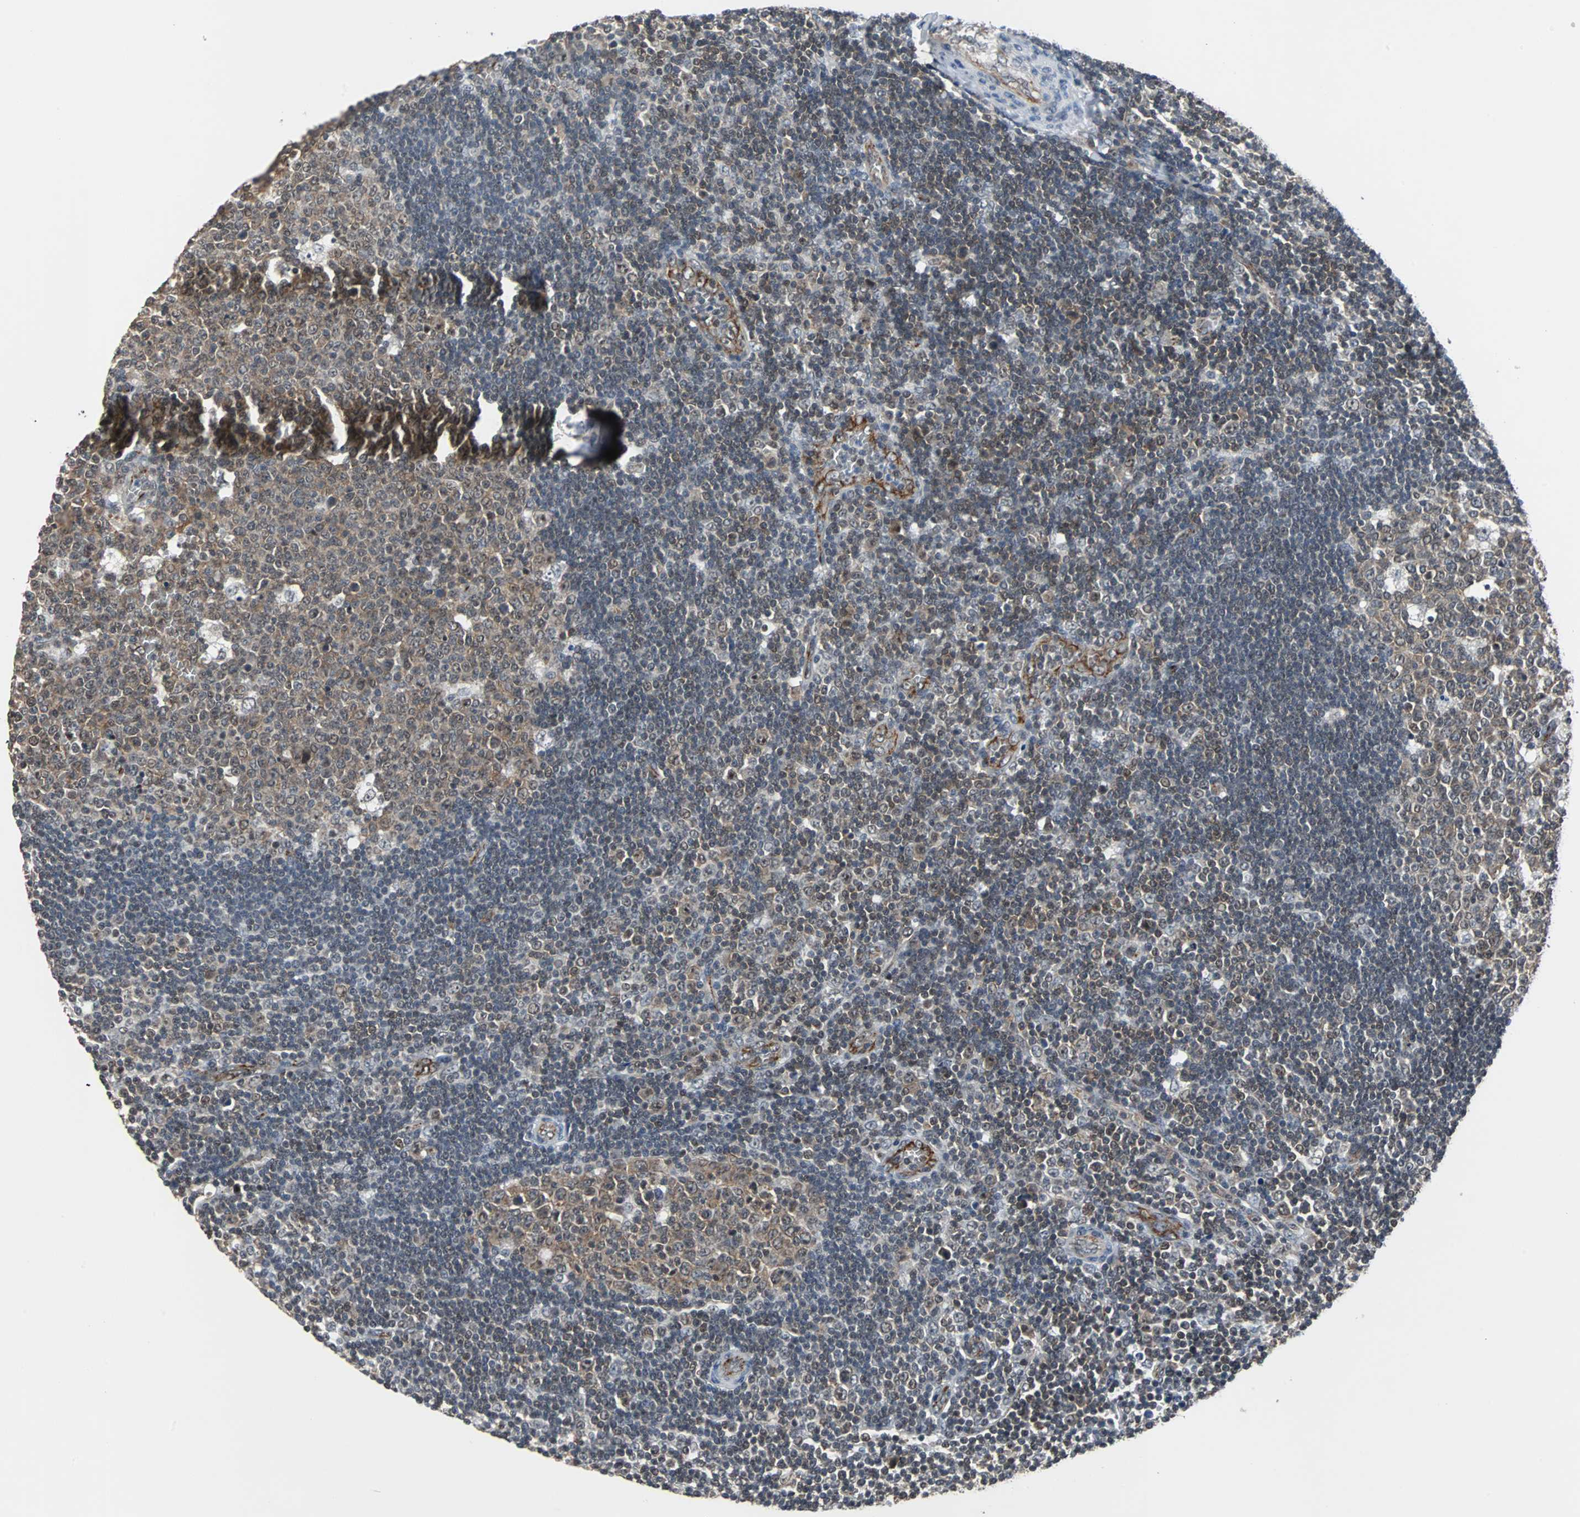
{"staining": {"intensity": "moderate", "quantity": ">75%", "location": "cytoplasmic/membranous"}, "tissue": "lymph node", "cell_type": "Germinal center cells", "image_type": "normal", "snomed": [{"axis": "morphology", "description": "Normal tissue, NOS"}, {"axis": "topography", "description": "Lymph node"}, {"axis": "topography", "description": "Salivary gland"}], "caption": "Immunohistochemistry image of normal lymph node stained for a protein (brown), which demonstrates medium levels of moderate cytoplasmic/membranous expression in approximately >75% of germinal center cells.", "gene": "LSR", "patient": {"sex": "male", "age": 8}}